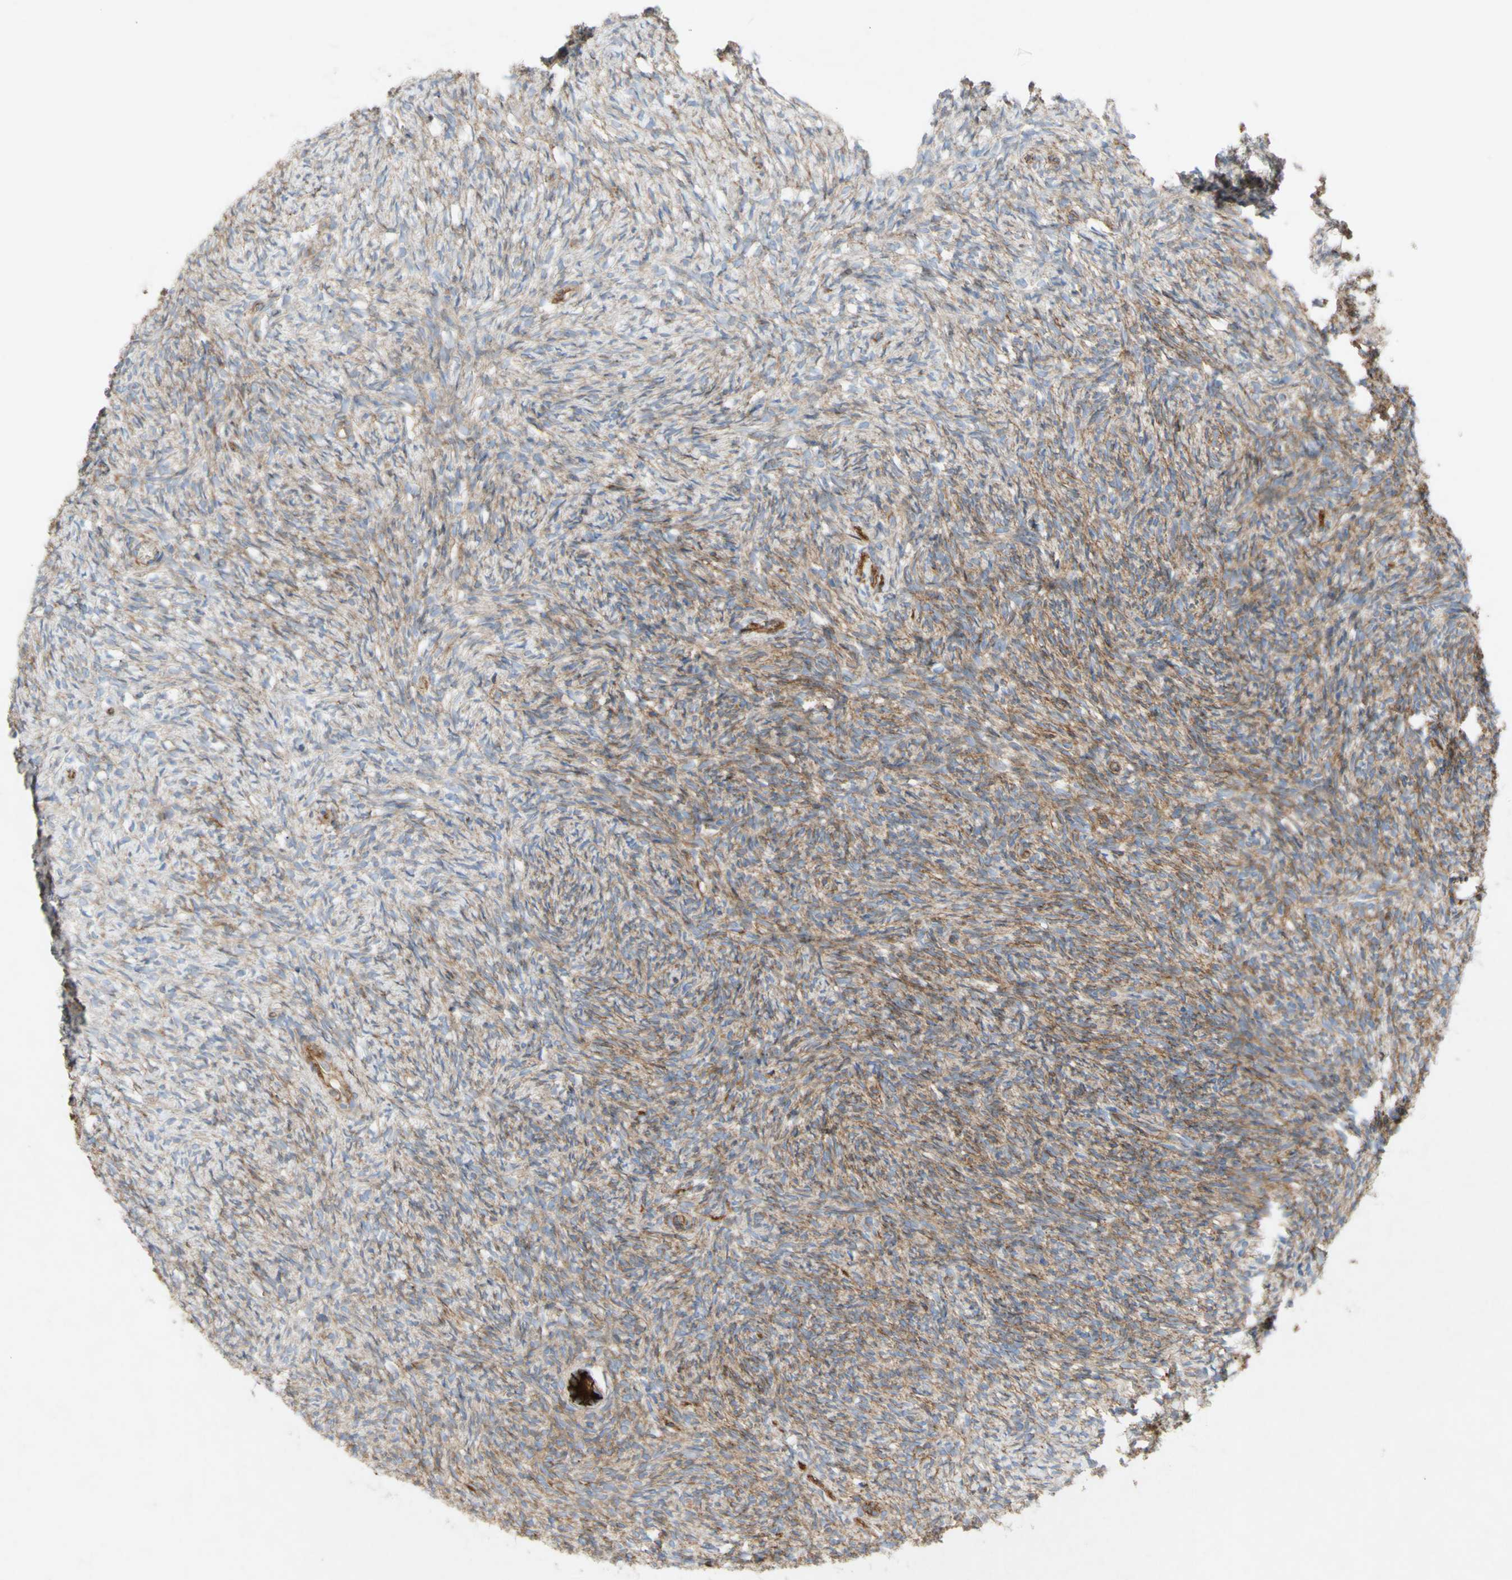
{"staining": {"intensity": "strong", "quantity": ">75%", "location": "cytoplasmic/membranous"}, "tissue": "ovary", "cell_type": "Follicle cells", "image_type": "normal", "snomed": [{"axis": "morphology", "description": "Normal tissue, NOS"}, {"axis": "topography", "description": "Ovary"}], "caption": "DAB immunohistochemical staining of normal ovary shows strong cytoplasmic/membranous protein expression in about >75% of follicle cells.", "gene": "ATP2A3", "patient": {"sex": "female", "age": 35}}